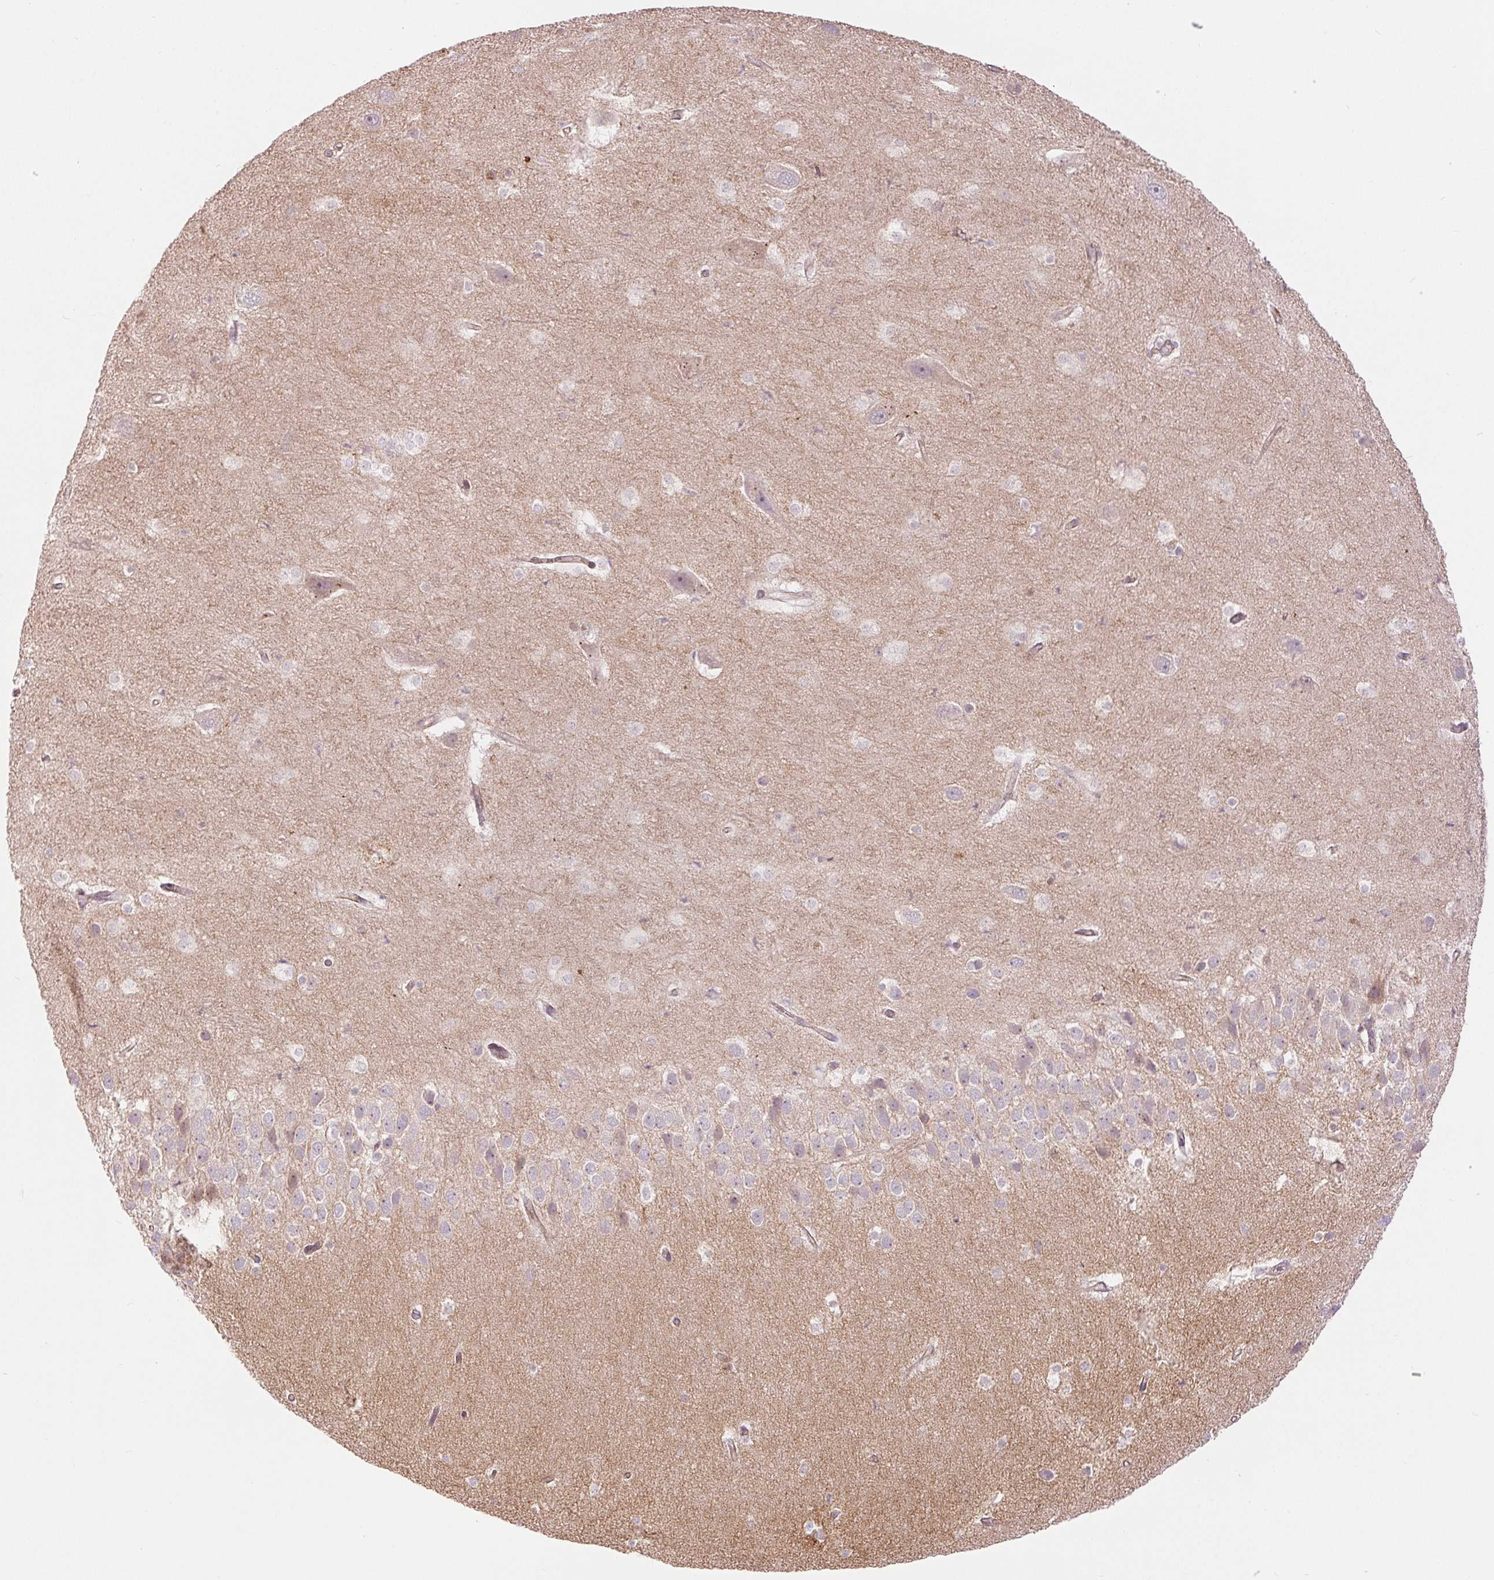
{"staining": {"intensity": "weak", "quantity": "<25%", "location": "cytoplasmic/membranous"}, "tissue": "hippocampus", "cell_type": "Glial cells", "image_type": "normal", "snomed": [{"axis": "morphology", "description": "Normal tissue, NOS"}, {"axis": "topography", "description": "Hippocampus"}], "caption": "Photomicrograph shows no protein staining in glial cells of normal hippocampus.", "gene": "METTL17", "patient": {"sex": "male", "age": 26}}